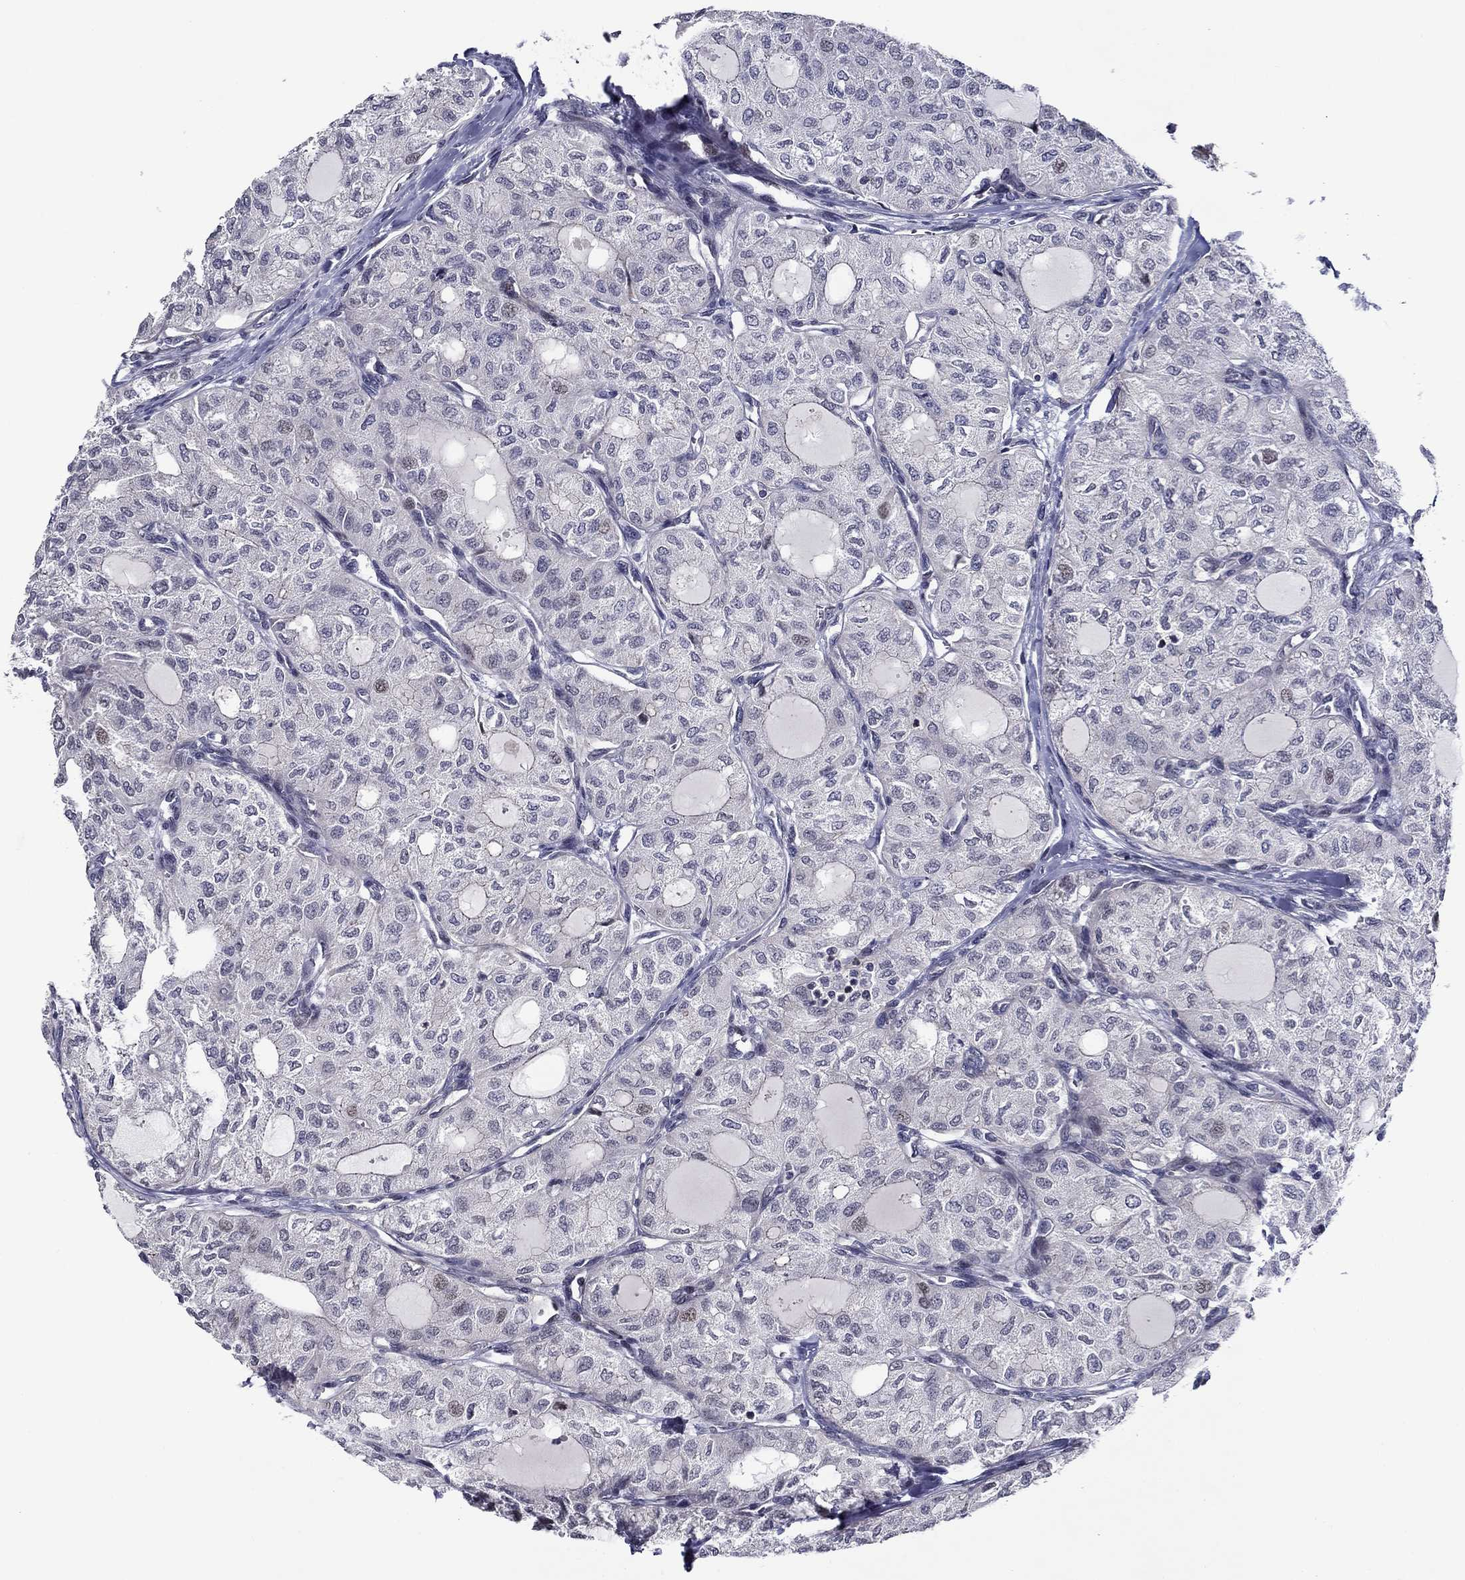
{"staining": {"intensity": "negative", "quantity": "none", "location": "none"}, "tissue": "thyroid cancer", "cell_type": "Tumor cells", "image_type": "cancer", "snomed": [{"axis": "morphology", "description": "Follicular adenoma carcinoma, NOS"}, {"axis": "topography", "description": "Thyroid gland"}], "caption": "The immunohistochemistry (IHC) photomicrograph has no significant staining in tumor cells of thyroid cancer tissue. Brightfield microscopy of immunohistochemistry stained with DAB (3,3'-diaminobenzidine) (brown) and hematoxylin (blue), captured at high magnification.", "gene": "B3GAT1", "patient": {"sex": "male", "age": 75}}